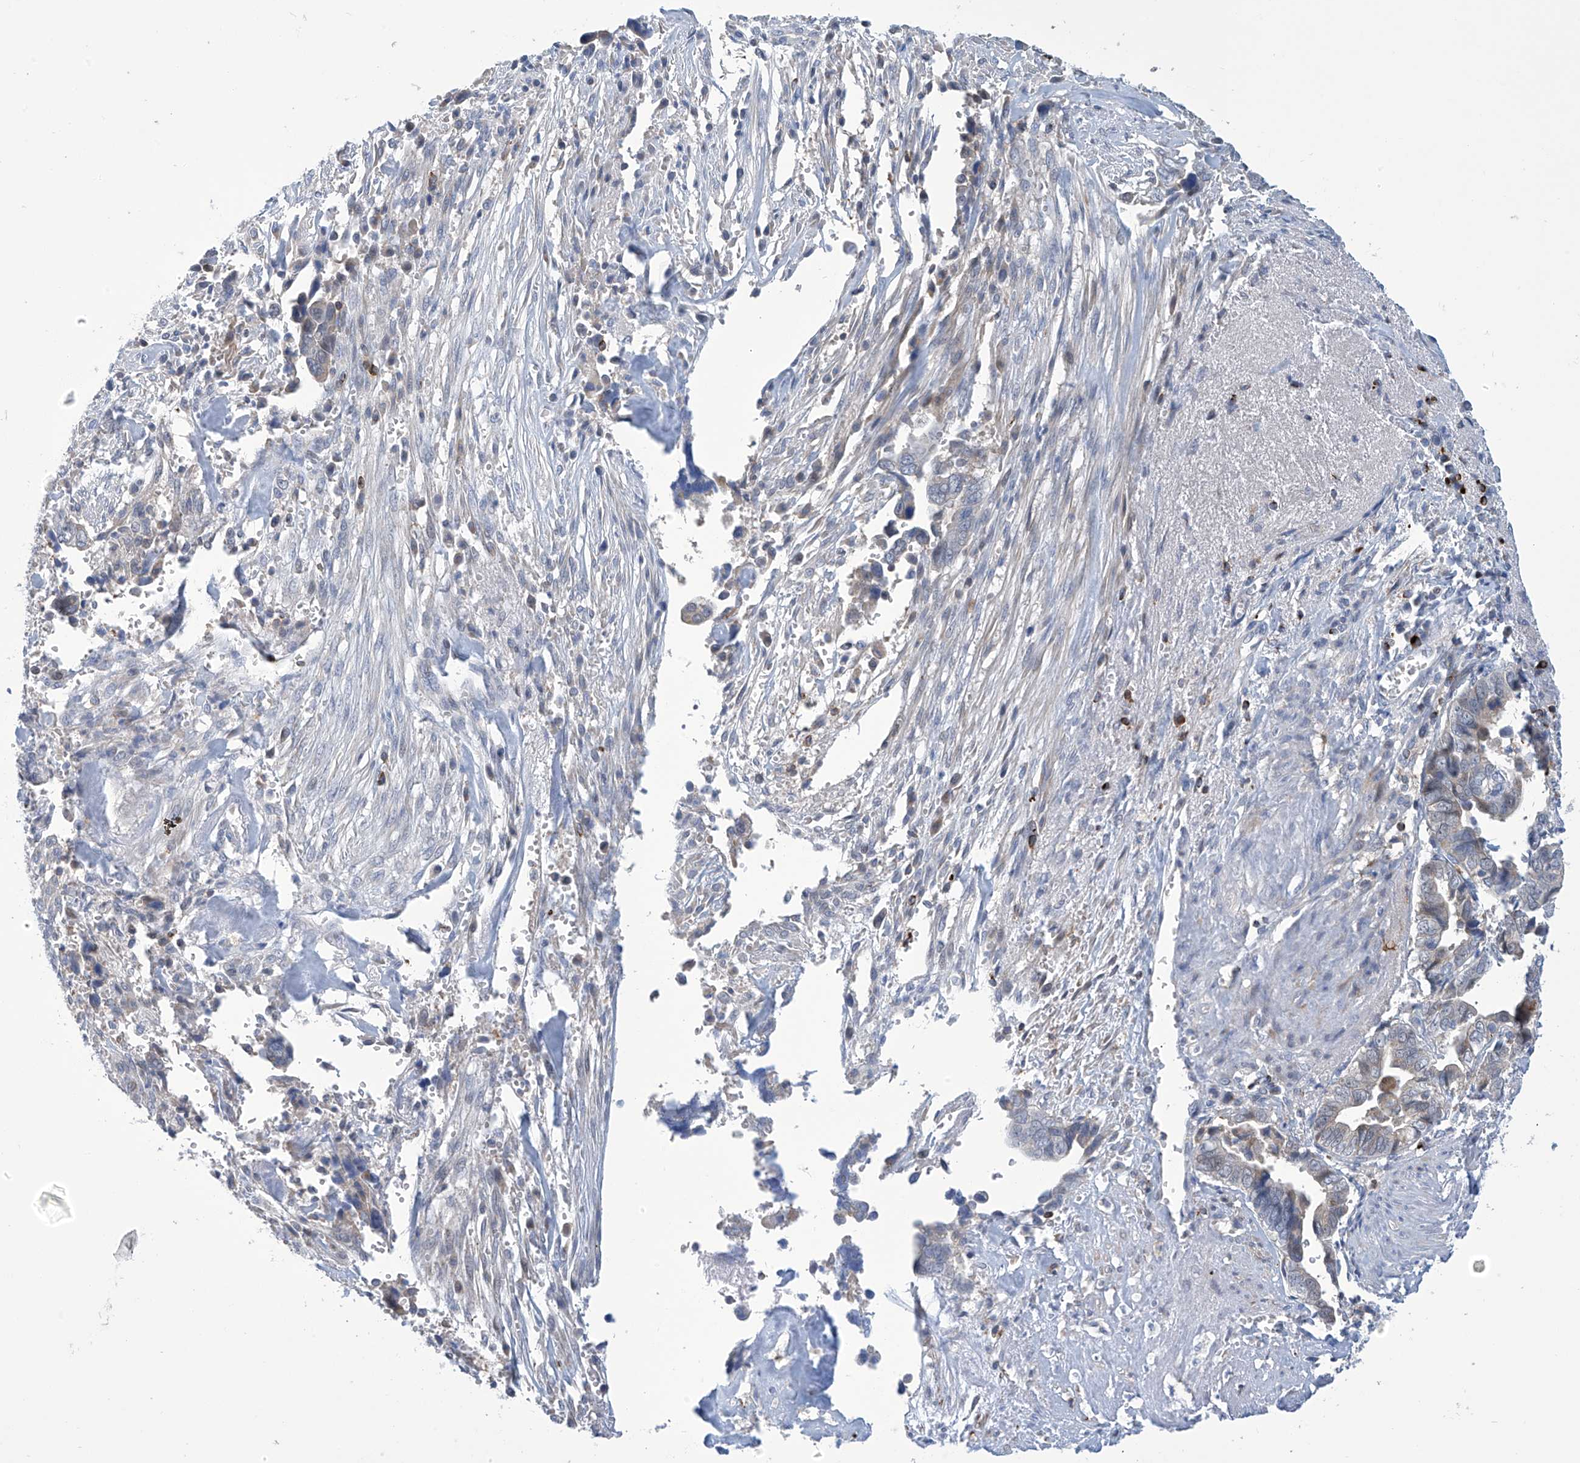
{"staining": {"intensity": "negative", "quantity": "none", "location": "none"}, "tissue": "liver cancer", "cell_type": "Tumor cells", "image_type": "cancer", "snomed": [{"axis": "morphology", "description": "Cholangiocarcinoma"}, {"axis": "topography", "description": "Liver"}], "caption": "This is a image of immunohistochemistry (IHC) staining of liver cancer, which shows no staining in tumor cells.", "gene": "IBA57", "patient": {"sex": "female", "age": 79}}